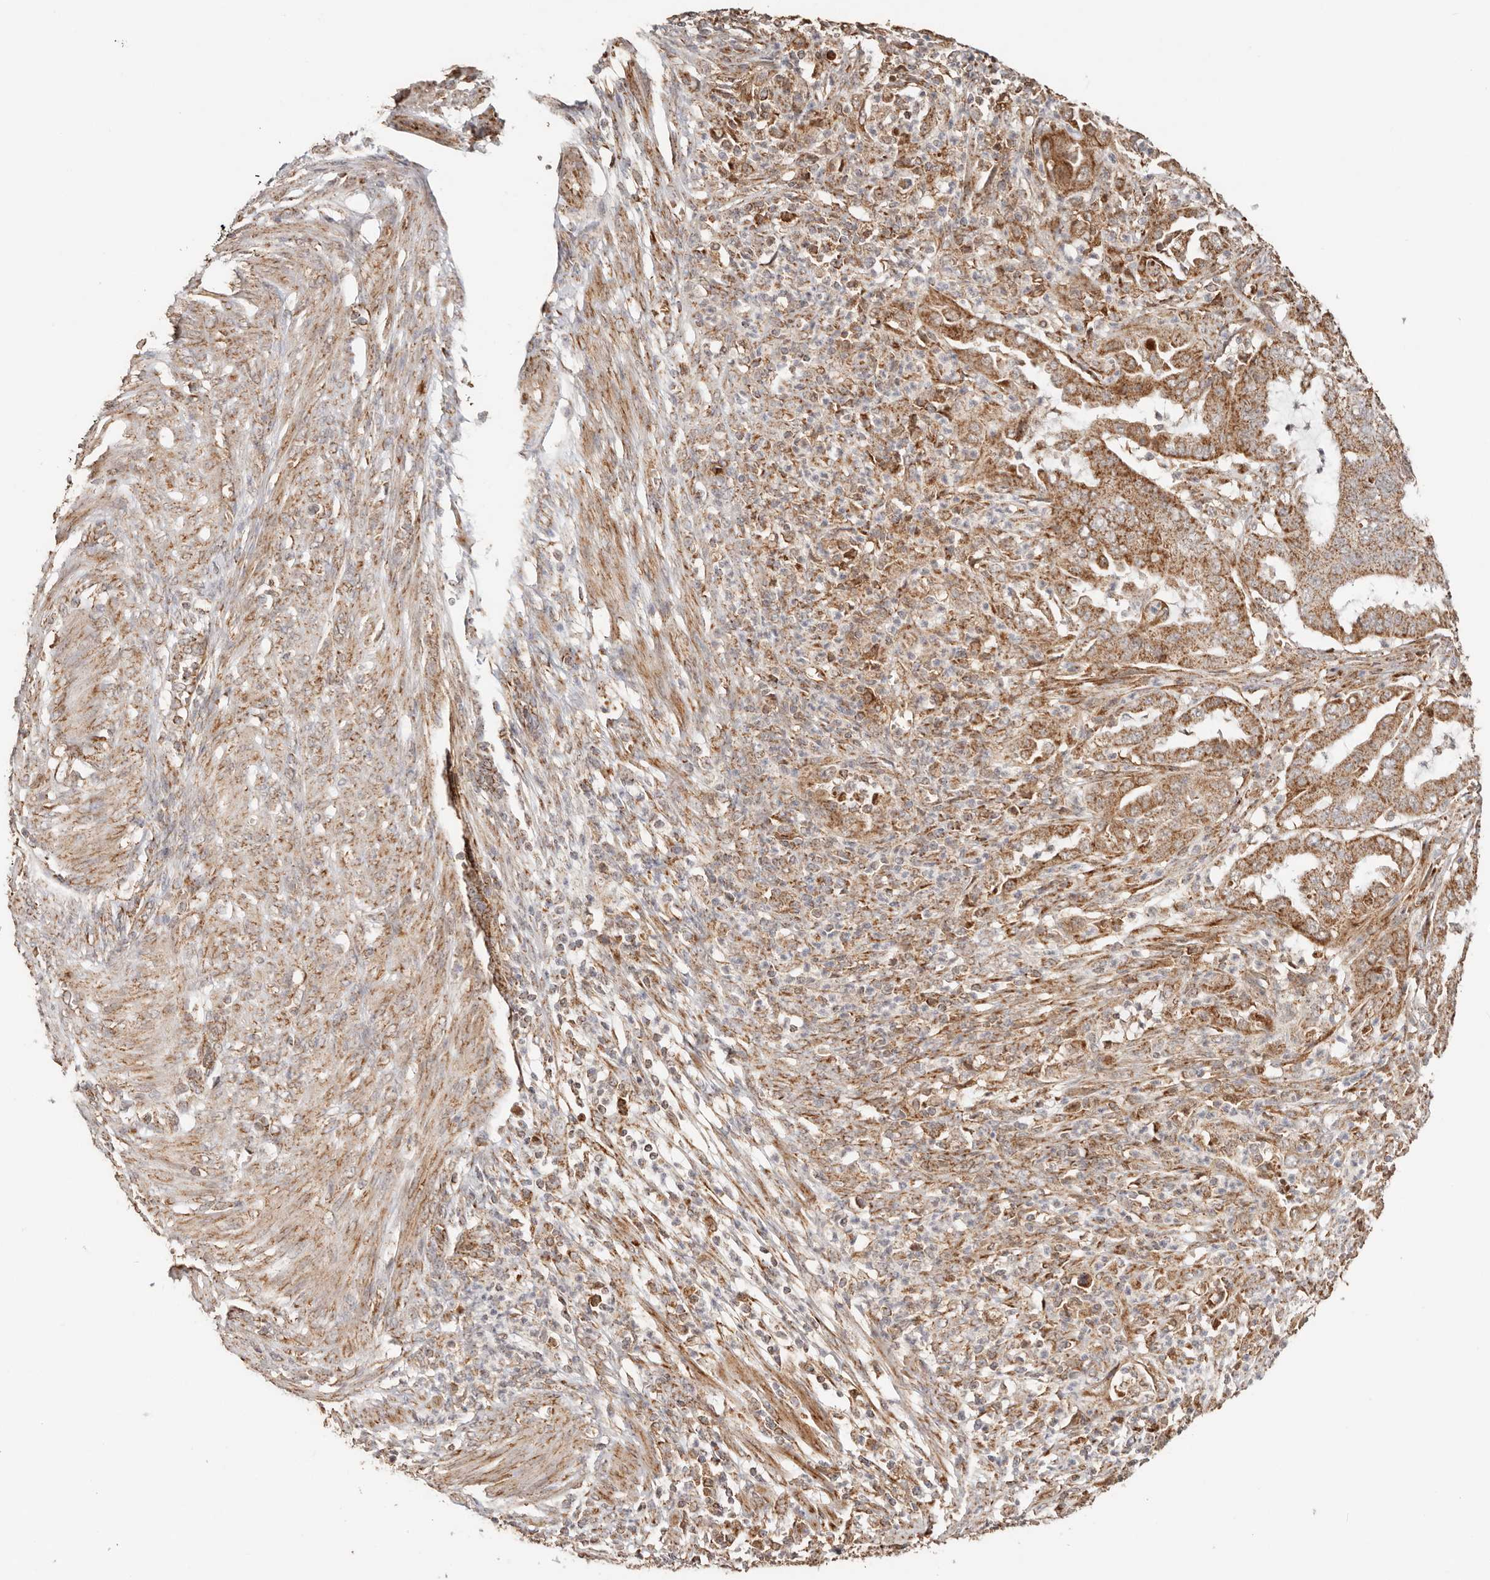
{"staining": {"intensity": "moderate", "quantity": ">75%", "location": "cytoplasmic/membranous"}, "tissue": "endometrial cancer", "cell_type": "Tumor cells", "image_type": "cancer", "snomed": [{"axis": "morphology", "description": "Adenocarcinoma, NOS"}, {"axis": "topography", "description": "Endometrium"}], "caption": "Human endometrial adenocarcinoma stained with a brown dye reveals moderate cytoplasmic/membranous positive expression in approximately >75% of tumor cells.", "gene": "NDUFB11", "patient": {"sex": "female", "age": 51}}